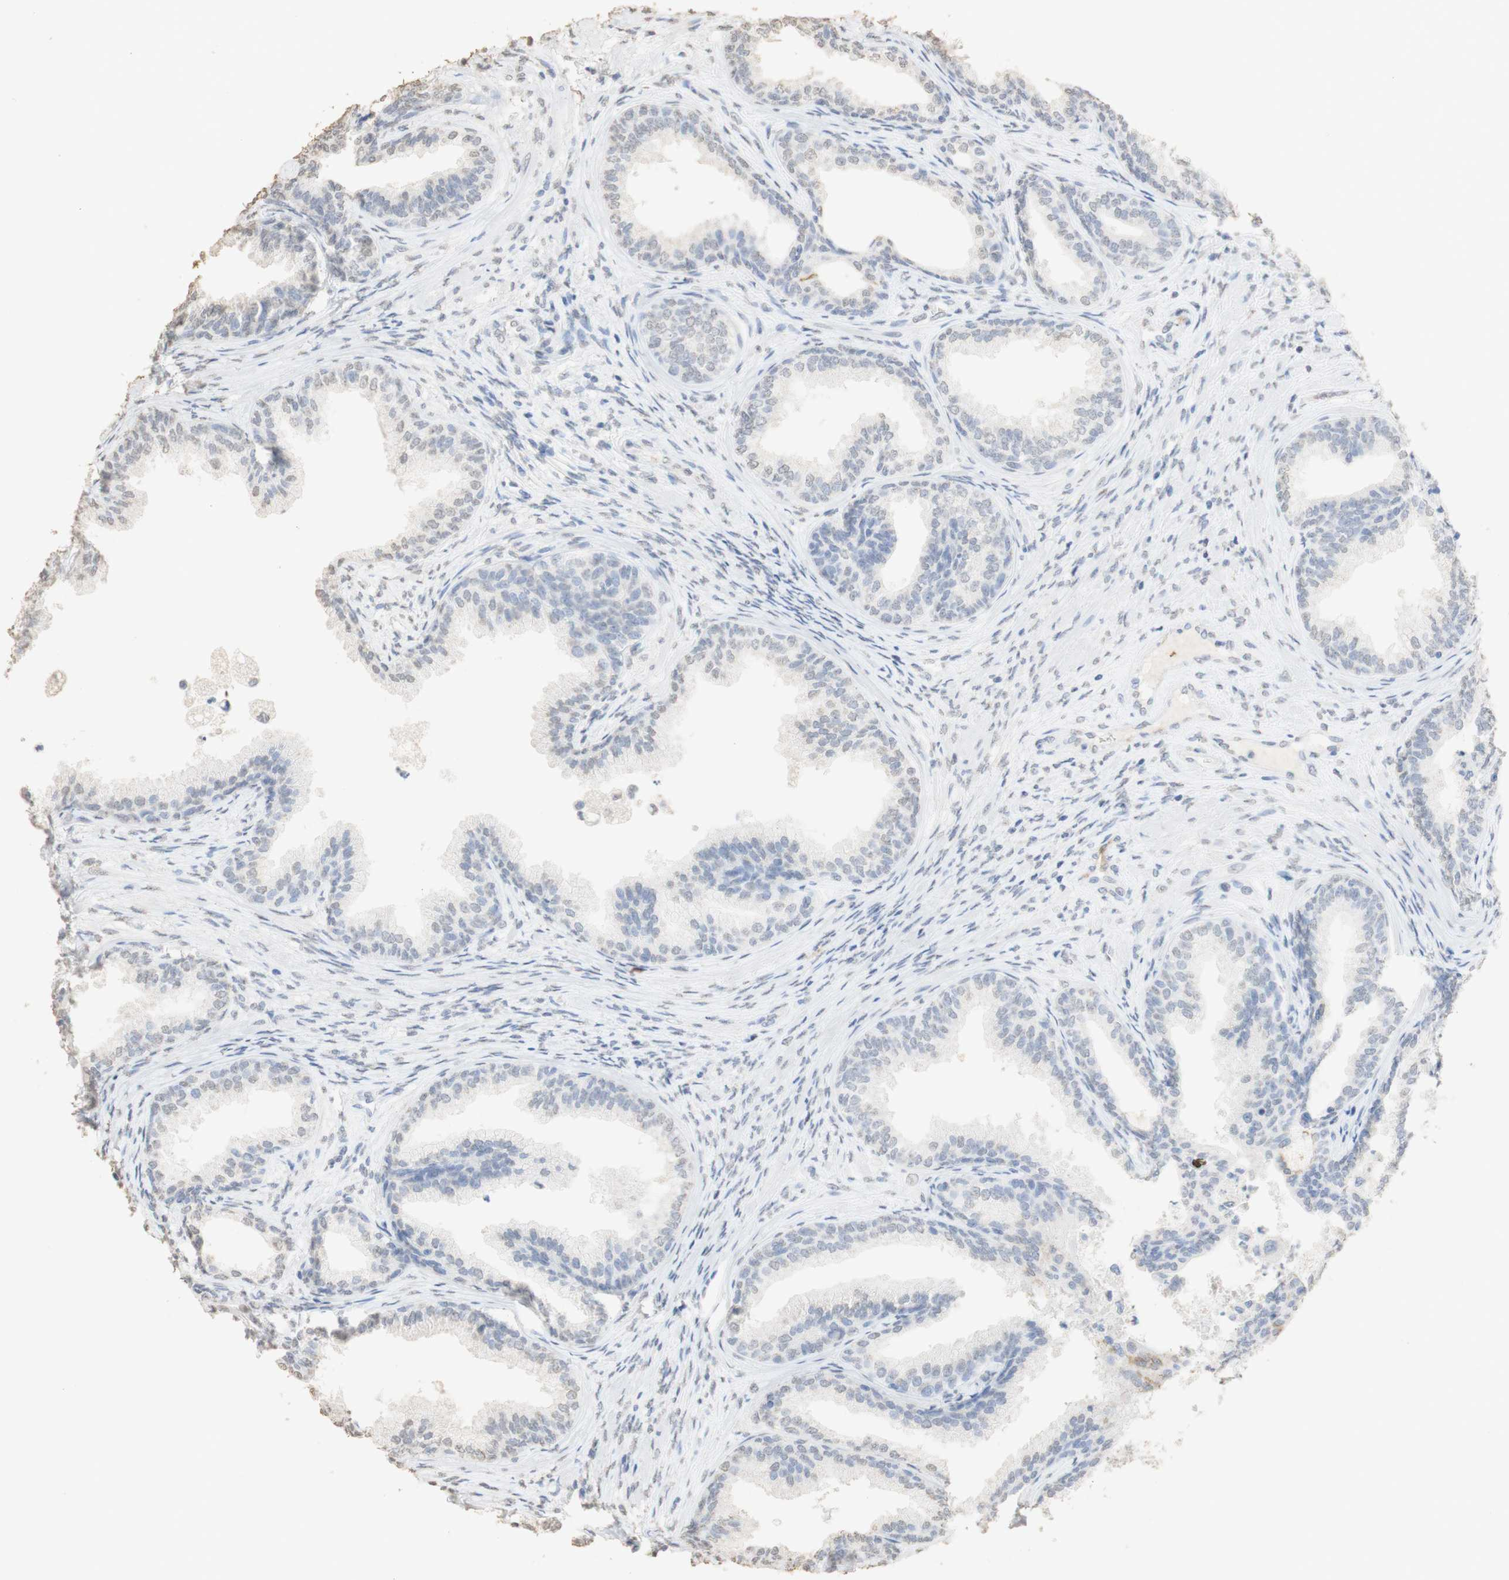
{"staining": {"intensity": "weak", "quantity": "25%-75%", "location": "cytoplasmic/membranous,nuclear"}, "tissue": "prostate", "cell_type": "Glandular cells", "image_type": "normal", "snomed": [{"axis": "morphology", "description": "Normal tissue, NOS"}, {"axis": "topography", "description": "Prostate"}], "caption": "Protein expression by immunohistochemistry (IHC) exhibits weak cytoplasmic/membranous,nuclear expression in about 25%-75% of glandular cells in normal prostate.", "gene": "L1CAM", "patient": {"sex": "male", "age": 76}}